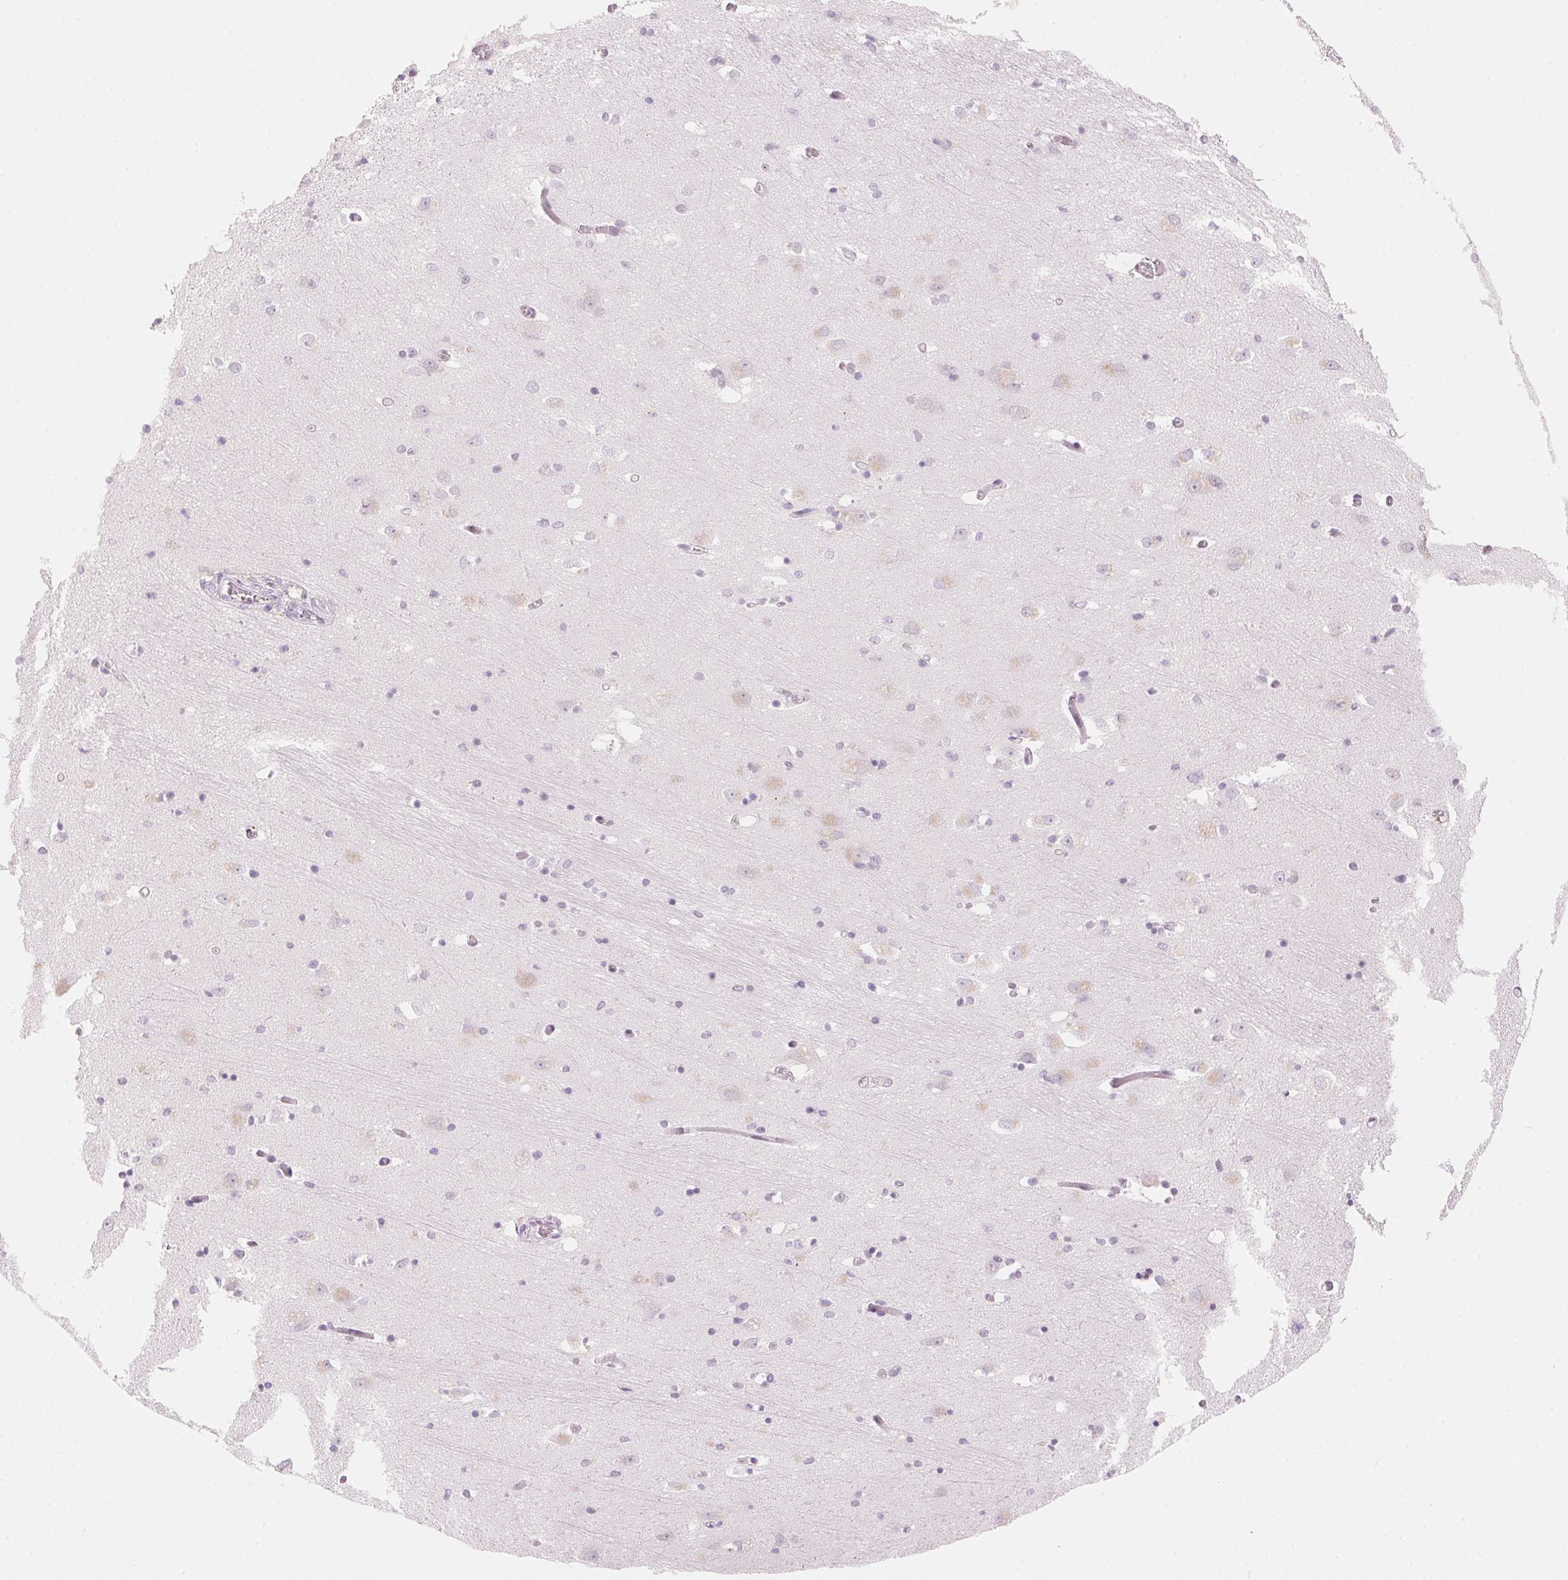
{"staining": {"intensity": "negative", "quantity": "none", "location": "none"}, "tissue": "caudate", "cell_type": "Glial cells", "image_type": "normal", "snomed": [{"axis": "morphology", "description": "Normal tissue, NOS"}, {"axis": "topography", "description": "Lateral ventricle wall"}, {"axis": "topography", "description": "Hippocampus"}], "caption": "Glial cells show no significant expression in benign caudate.", "gene": "HOXB13", "patient": {"sex": "female", "age": 63}}